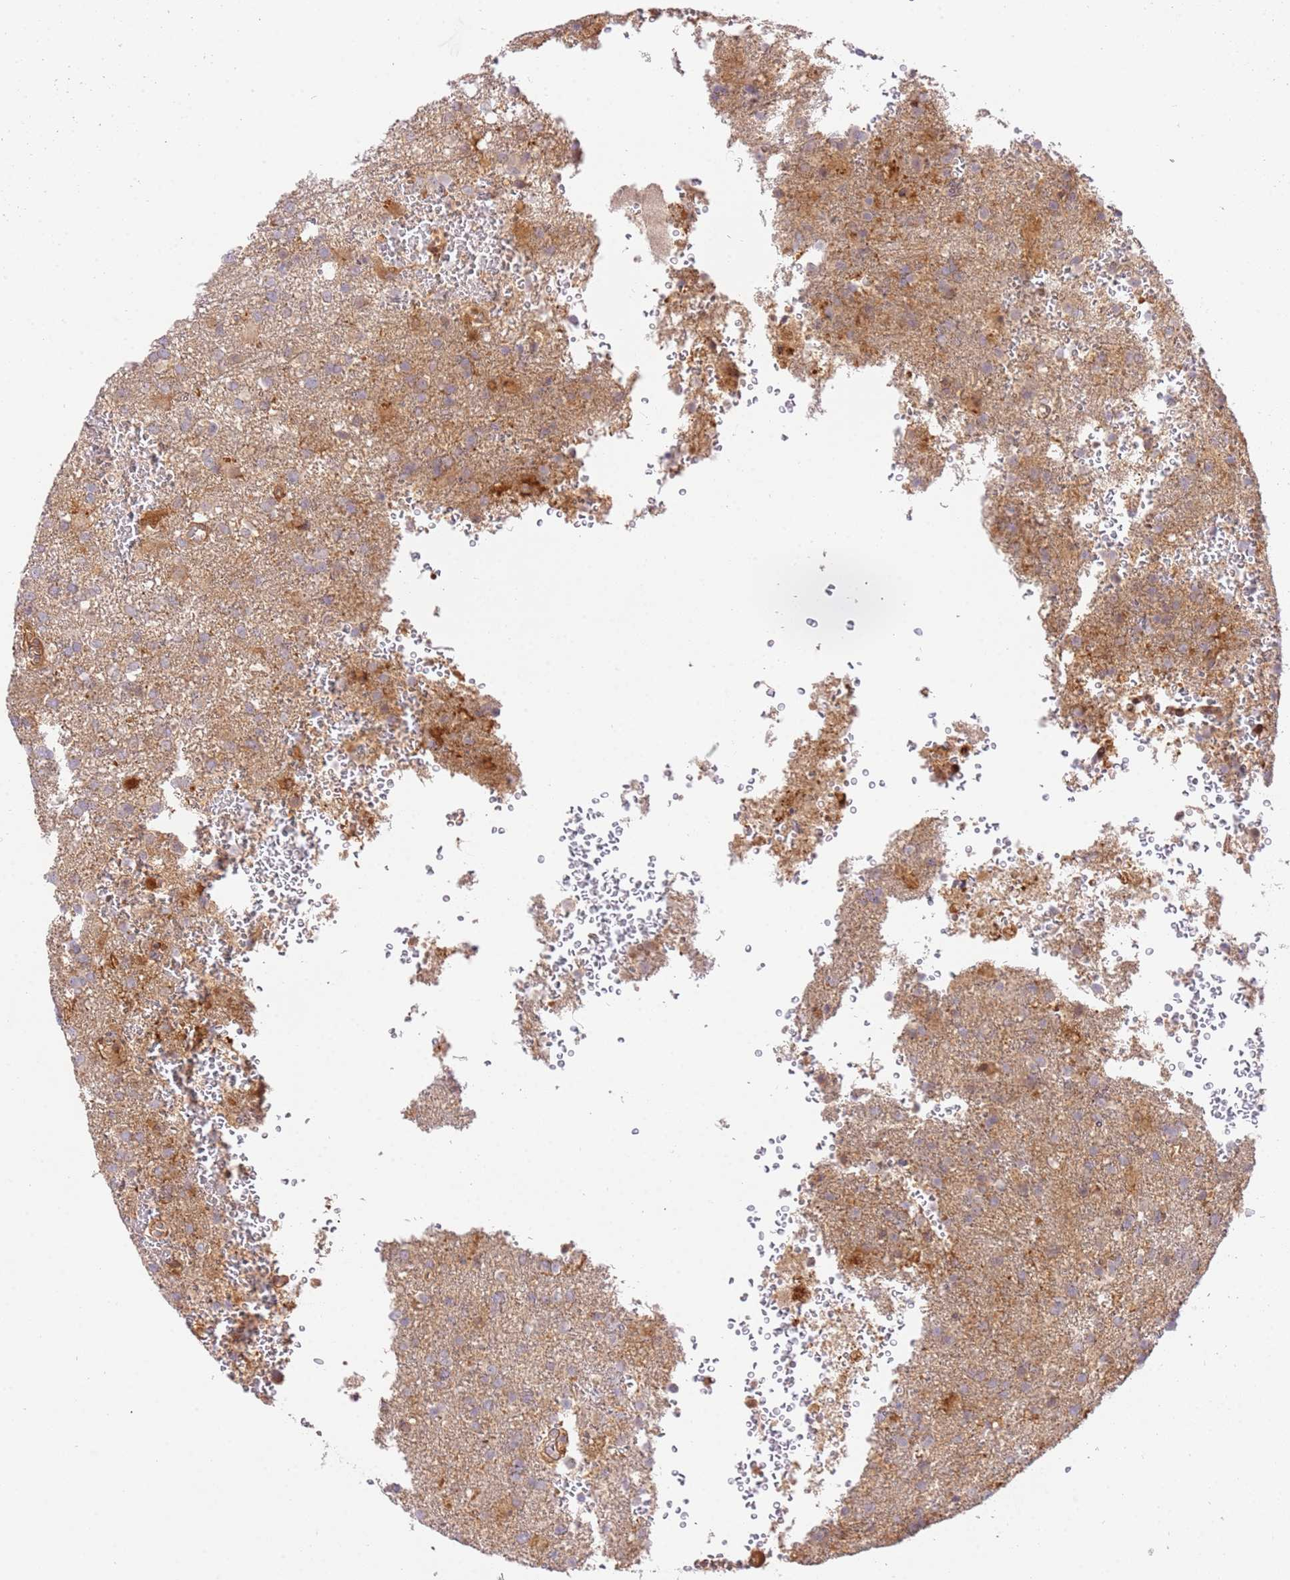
{"staining": {"intensity": "weak", "quantity": "<25%", "location": "cytoplasmic/membranous"}, "tissue": "glioma", "cell_type": "Tumor cells", "image_type": "cancer", "snomed": [{"axis": "morphology", "description": "Glioma, malignant, High grade"}, {"axis": "topography", "description": "Brain"}], "caption": "High power microscopy photomicrograph of an immunohistochemistry photomicrograph of malignant glioma (high-grade), revealing no significant positivity in tumor cells. (DAB (3,3'-diaminobenzidine) immunohistochemistry, high magnification).", "gene": "C8G", "patient": {"sex": "female", "age": 74}}